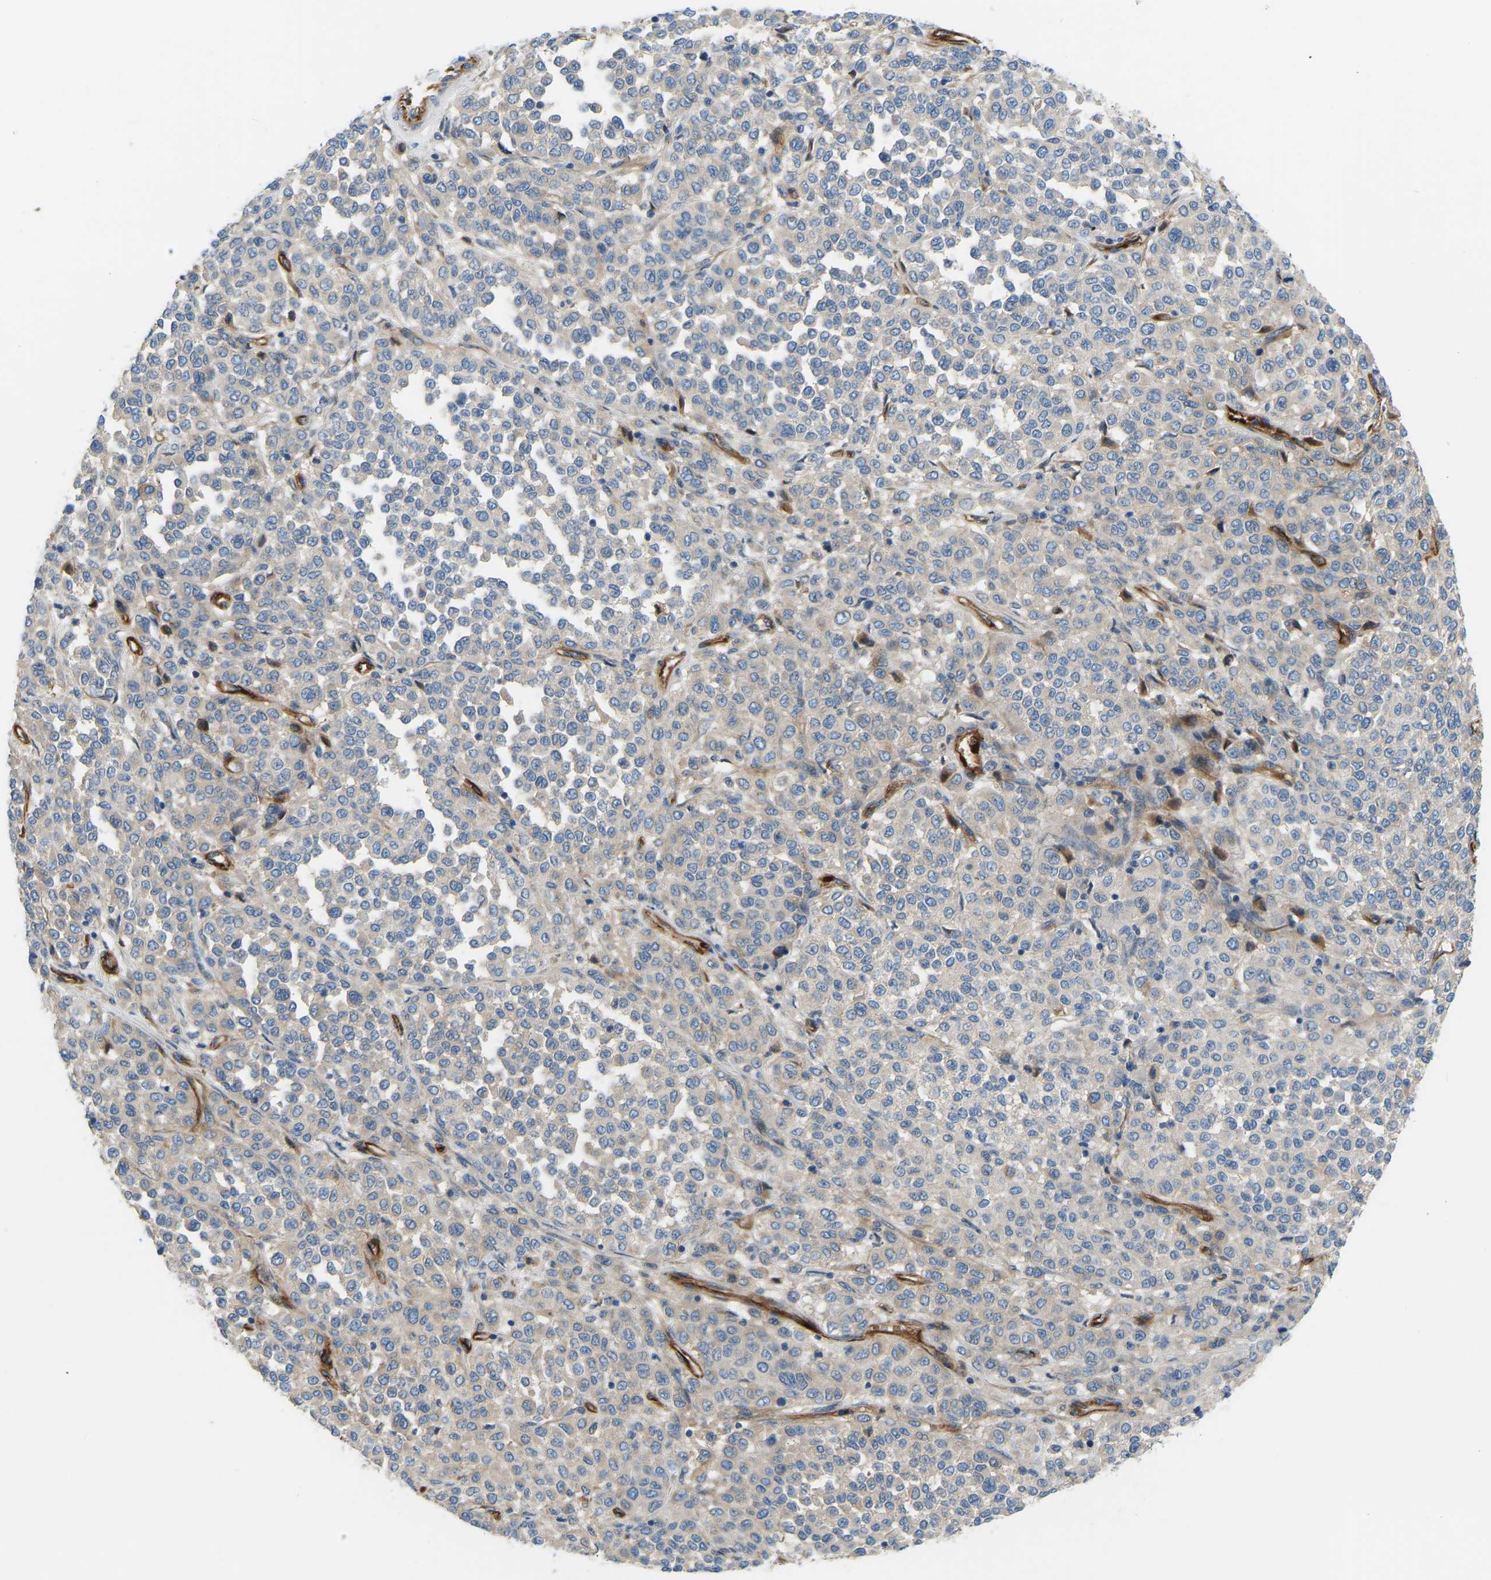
{"staining": {"intensity": "negative", "quantity": "none", "location": "none"}, "tissue": "melanoma", "cell_type": "Tumor cells", "image_type": "cancer", "snomed": [{"axis": "morphology", "description": "Malignant melanoma, Metastatic site"}, {"axis": "topography", "description": "Pancreas"}], "caption": "Image shows no protein positivity in tumor cells of melanoma tissue.", "gene": "COL15A1", "patient": {"sex": "female", "age": 30}}